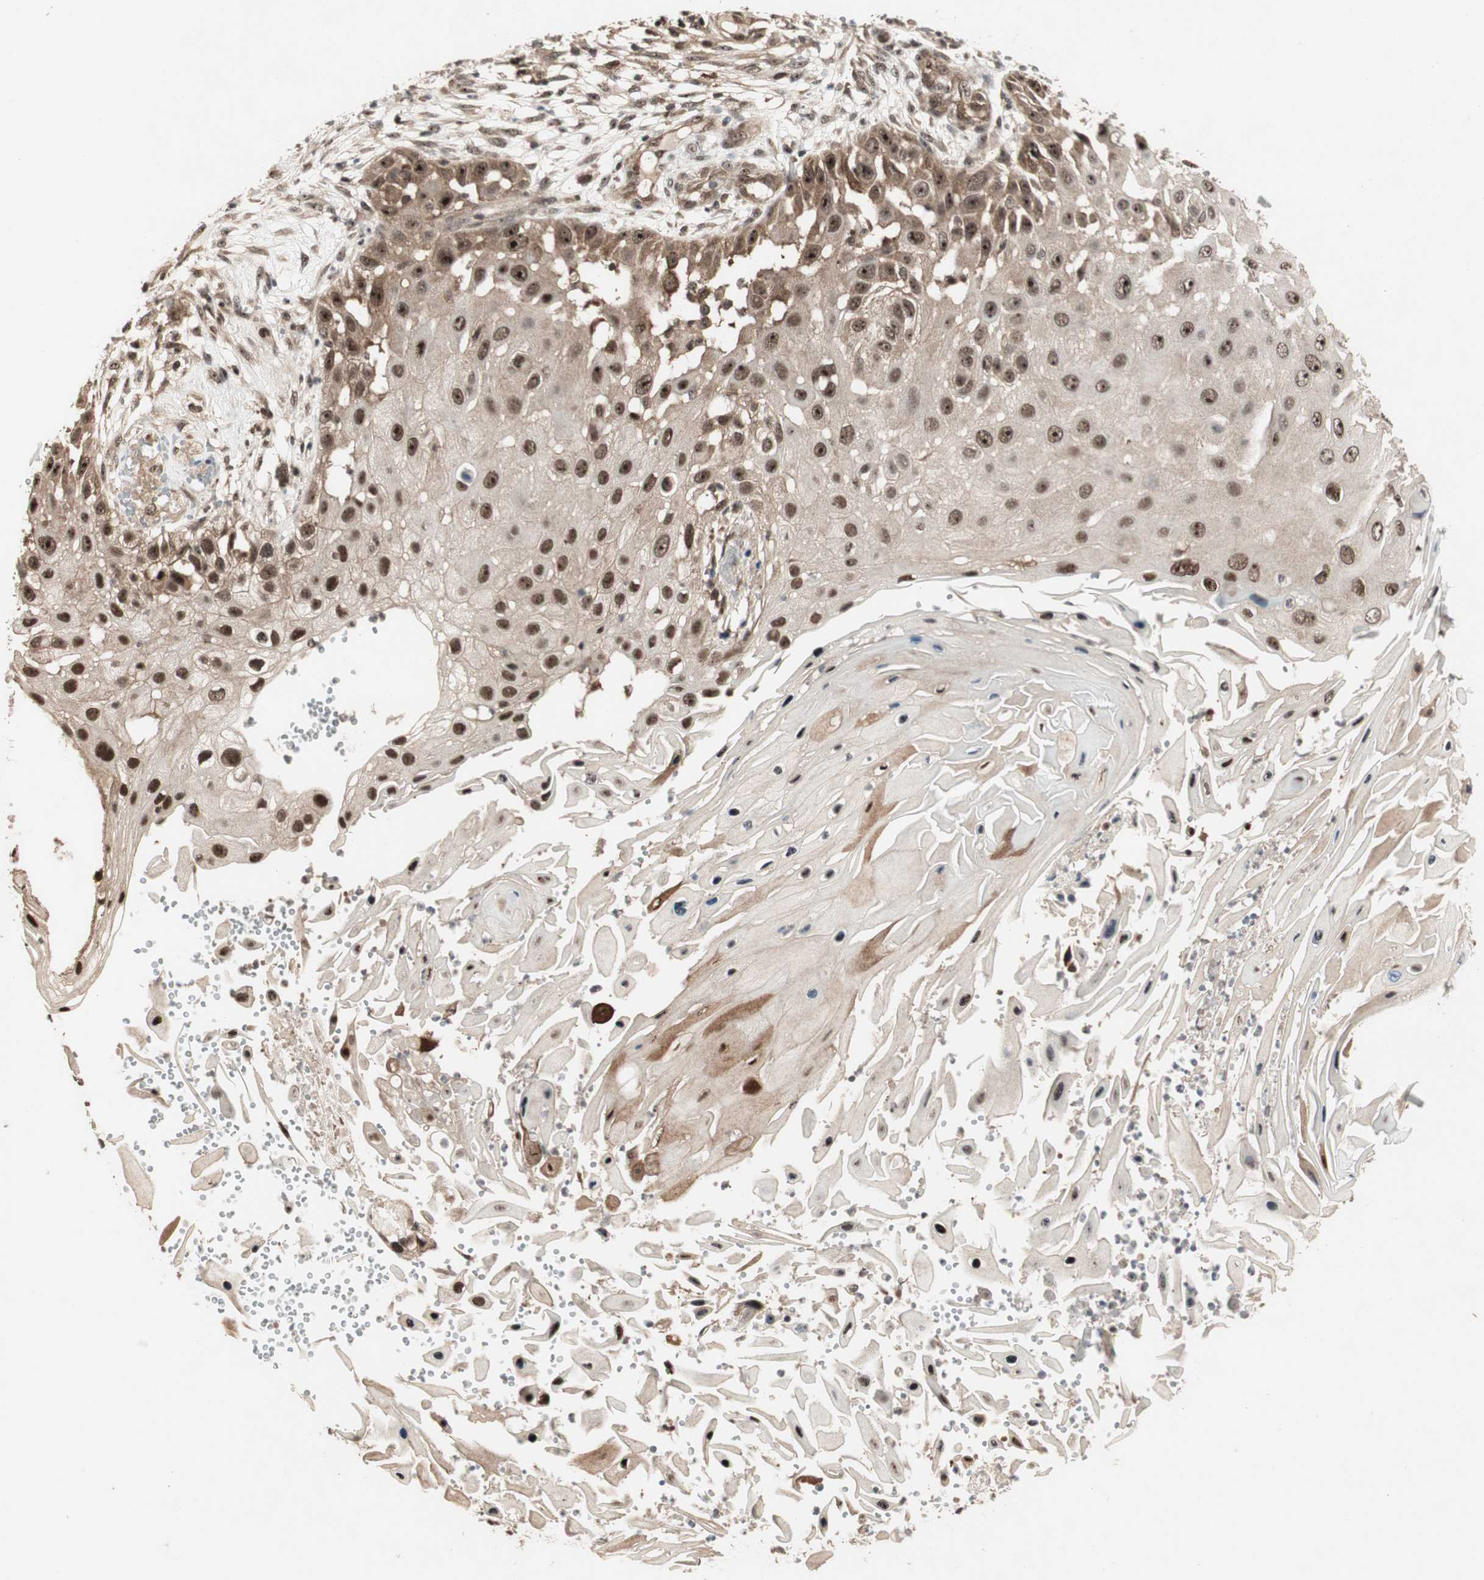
{"staining": {"intensity": "strong", "quantity": ">75%", "location": "cytoplasmic/membranous,nuclear"}, "tissue": "skin cancer", "cell_type": "Tumor cells", "image_type": "cancer", "snomed": [{"axis": "morphology", "description": "Squamous cell carcinoma, NOS"}, {"axis": "topography", "description": "Skin"}], "caption": "This is a micrograph of IHC staining of squamous cell carcinoma (skin), which shows strong expression in the cytoplasmic/membranous and nuclear of tumor cells.", "gene": "CSNK2B", "patient": {"sex": "female", "age": 44}}